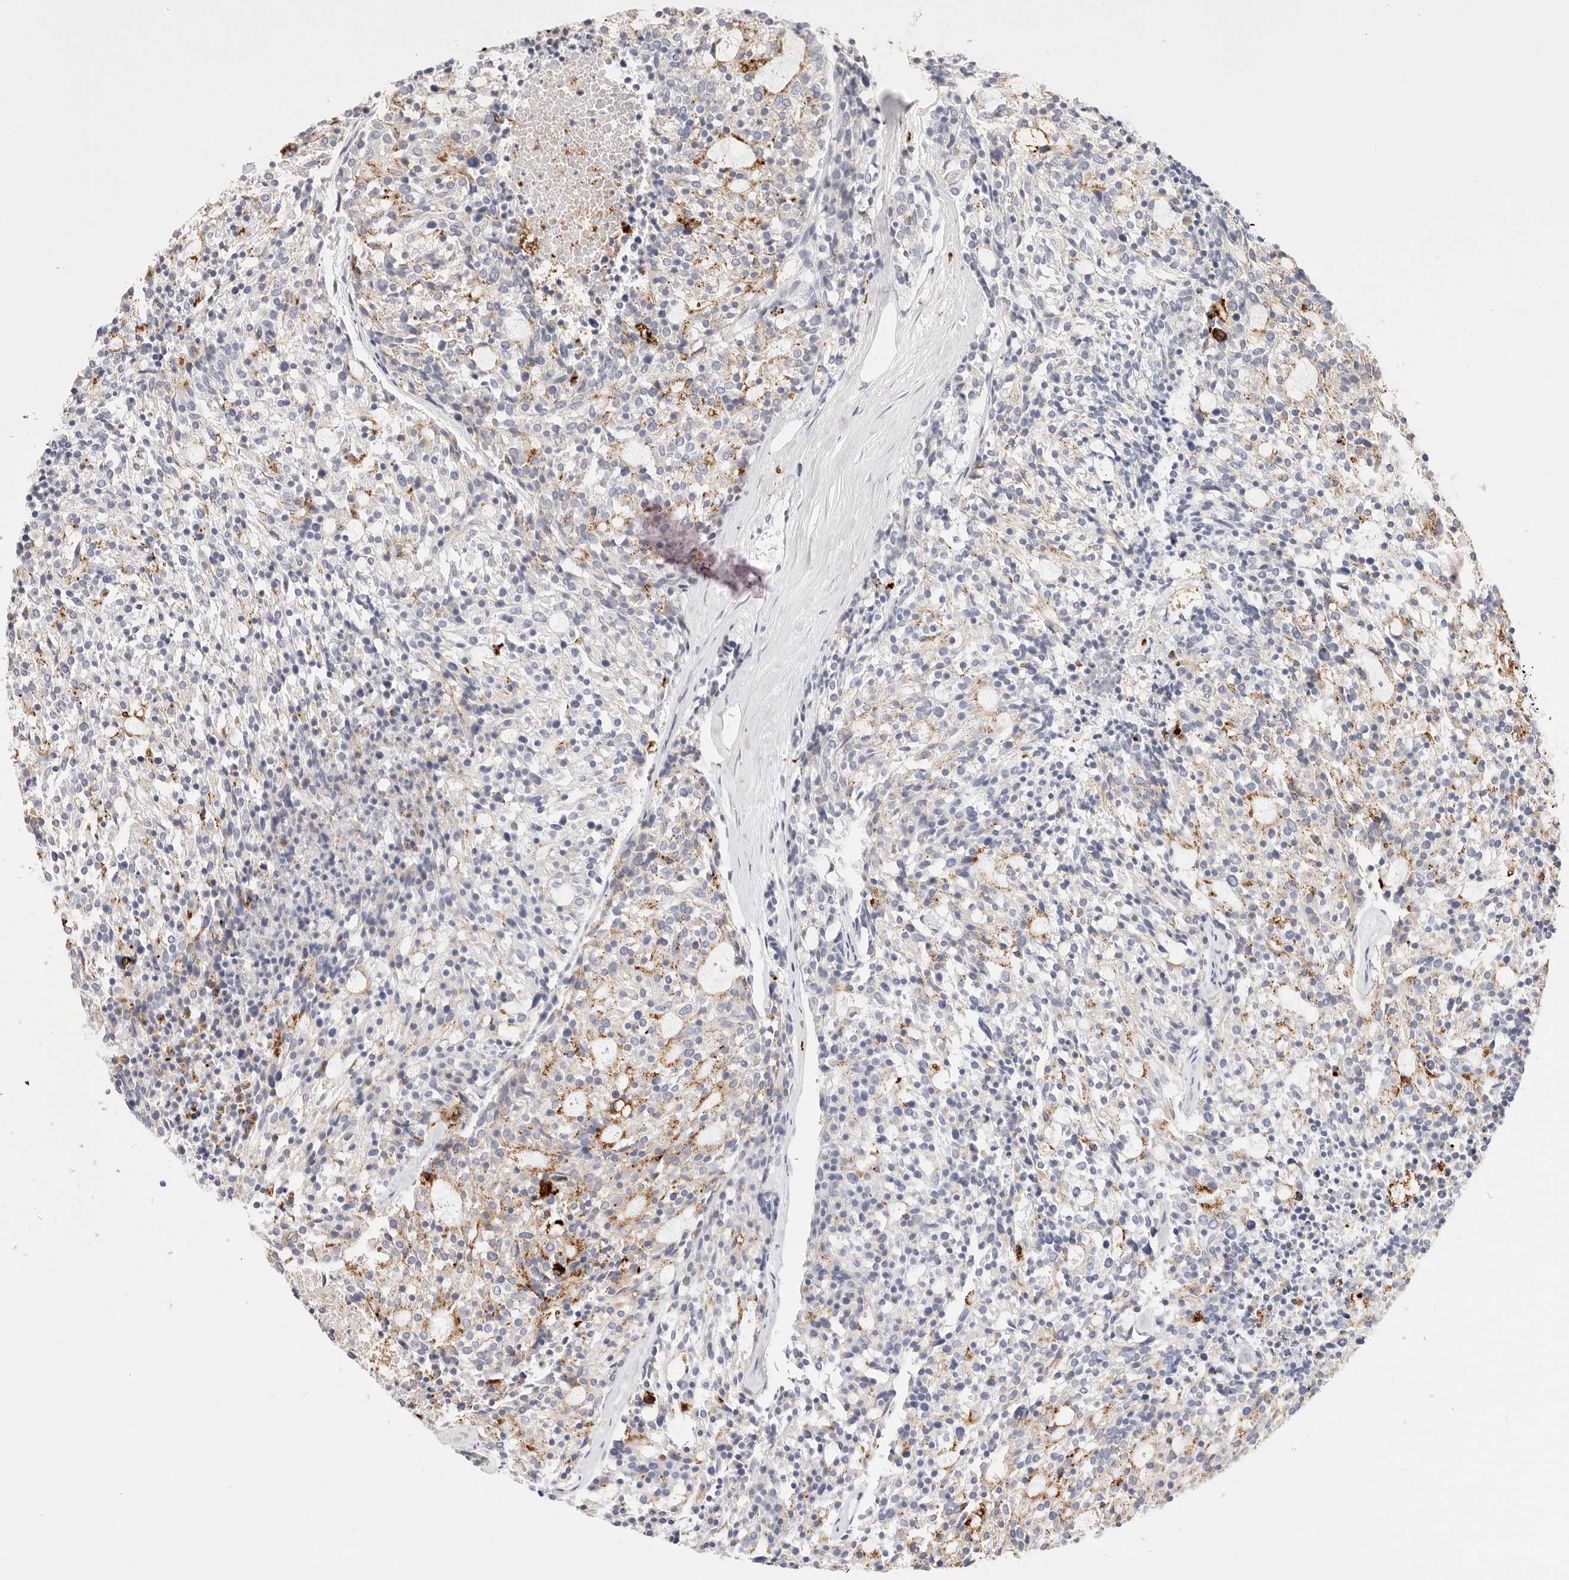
{"staining": {"intensity": "moderate", "quantity": "<25%", "location": "cytoplasmic/membranous"}, "tissue": "carcinoid", "cell_type": "Tumor cells", "image_type": "cancer", "snomed": [{"axis": "morphology", "description": "Carcinoid, malignant, NOS"}, {"axis": "topography", "description": "Pancreas"}], "caption": "Protein expression analysis of carcinoid (malignant) reveals moderate cytoplasmic/membranous staining in approximately <25% of tumor cells.", "gene": "STKLD1", "patient": {"sex": "female", "age": 54}}